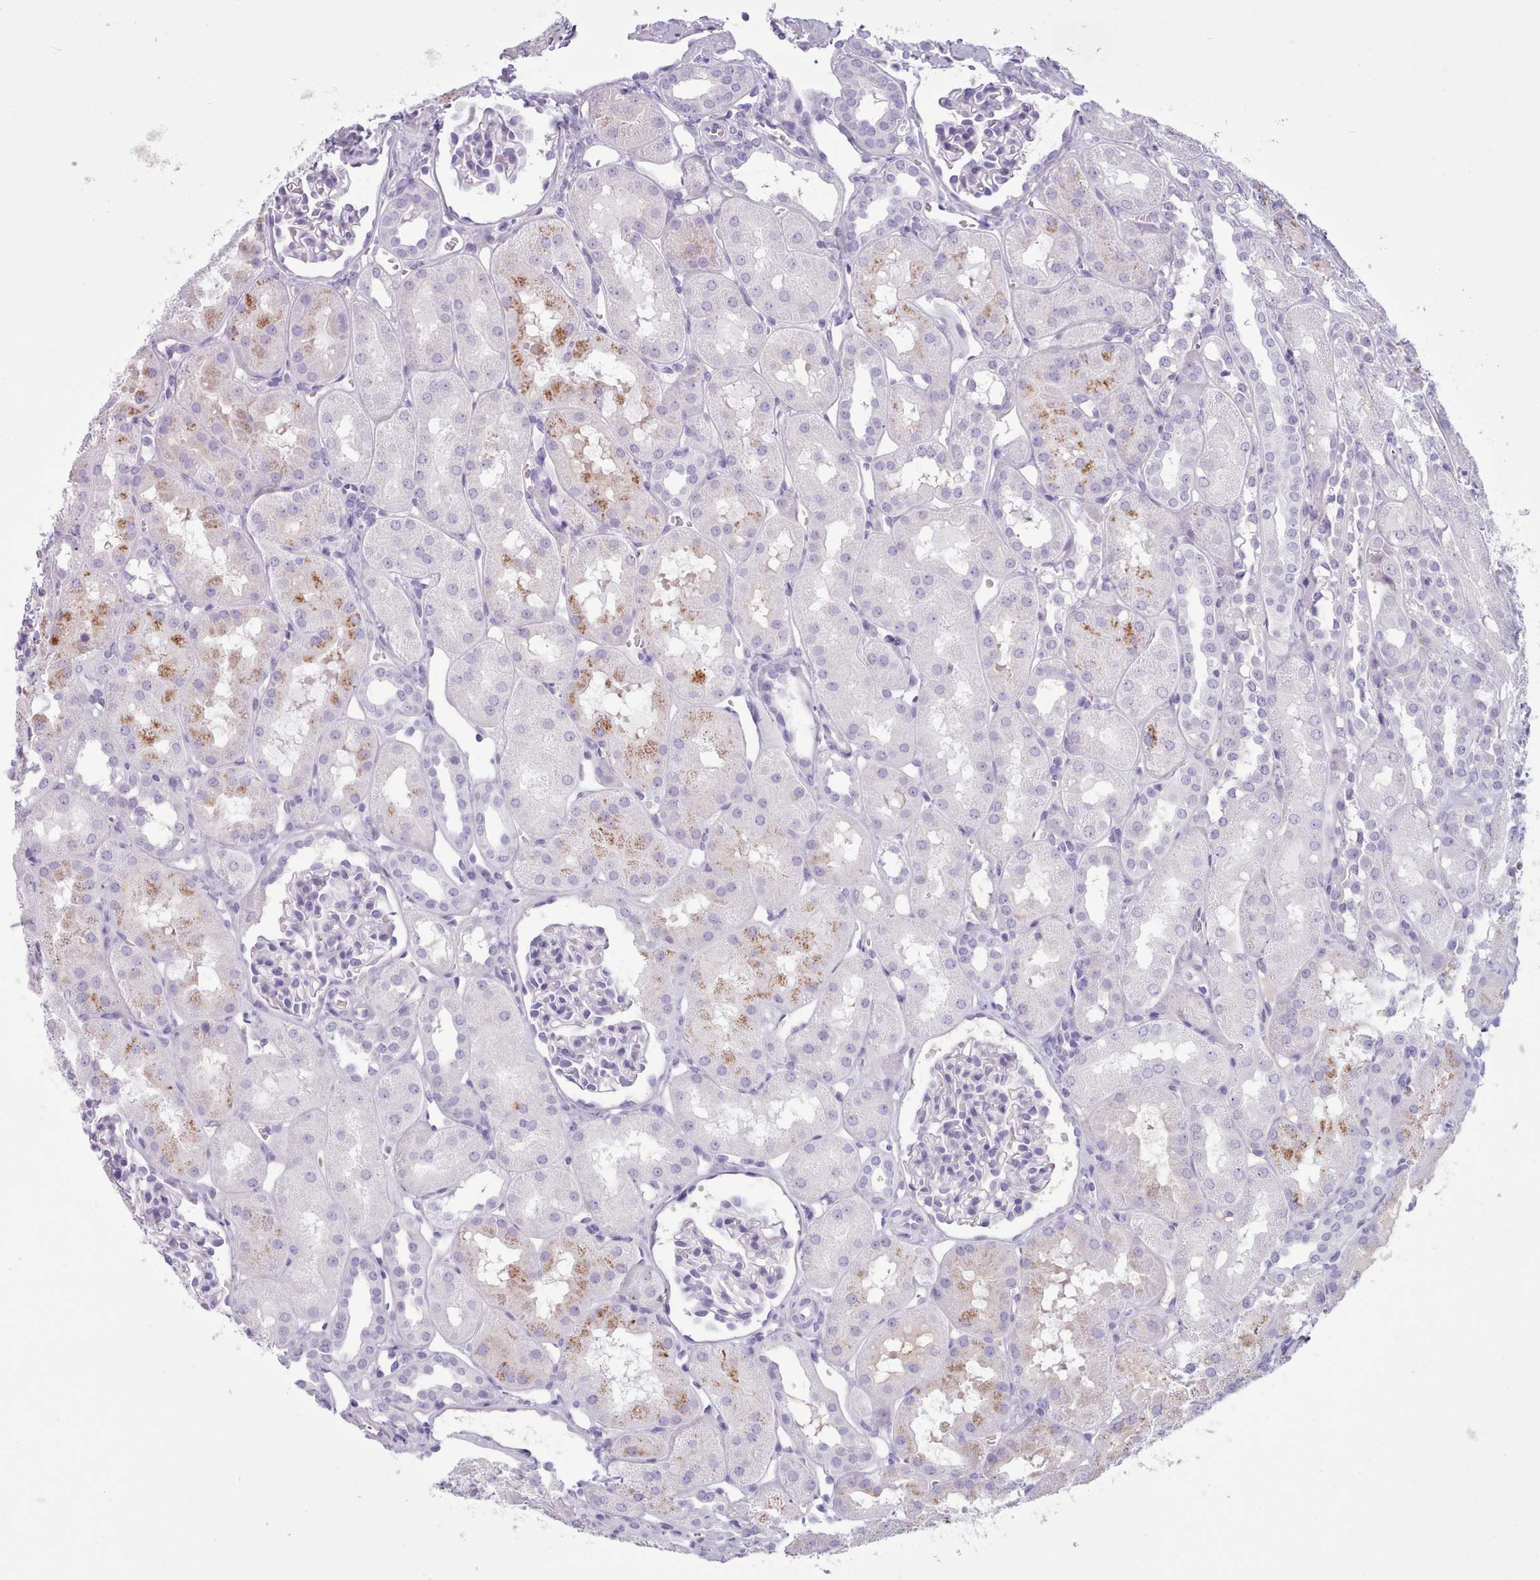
{"staining": {"intensity": "negative", "quantity": "none", "location": "none"}, "tissue": "kidney", "cell_type": "Cells in glomeruli", "image_type": "normal", "snomed": [{"axis": "morphology", "description": "Normal tissue, NOS"}, {"axis": "topography", "description": "Kidney"}, {"axis": "topography", "description": "Urinary bladder"}], "caption": "This is a photomicrograph of immunohistochemistry staining of unremarkable kidney, which shows no staining in cells in glomeruli. (Stains: DAB (3,3'-diaminobenzidine) immunohistochemistry (IHC) with hematoxylin counter stain, Microscopy: brightfield microscopy at high magnification).", "gene": "ZNF43", "patient": {"sex": "male", "age": 16}}